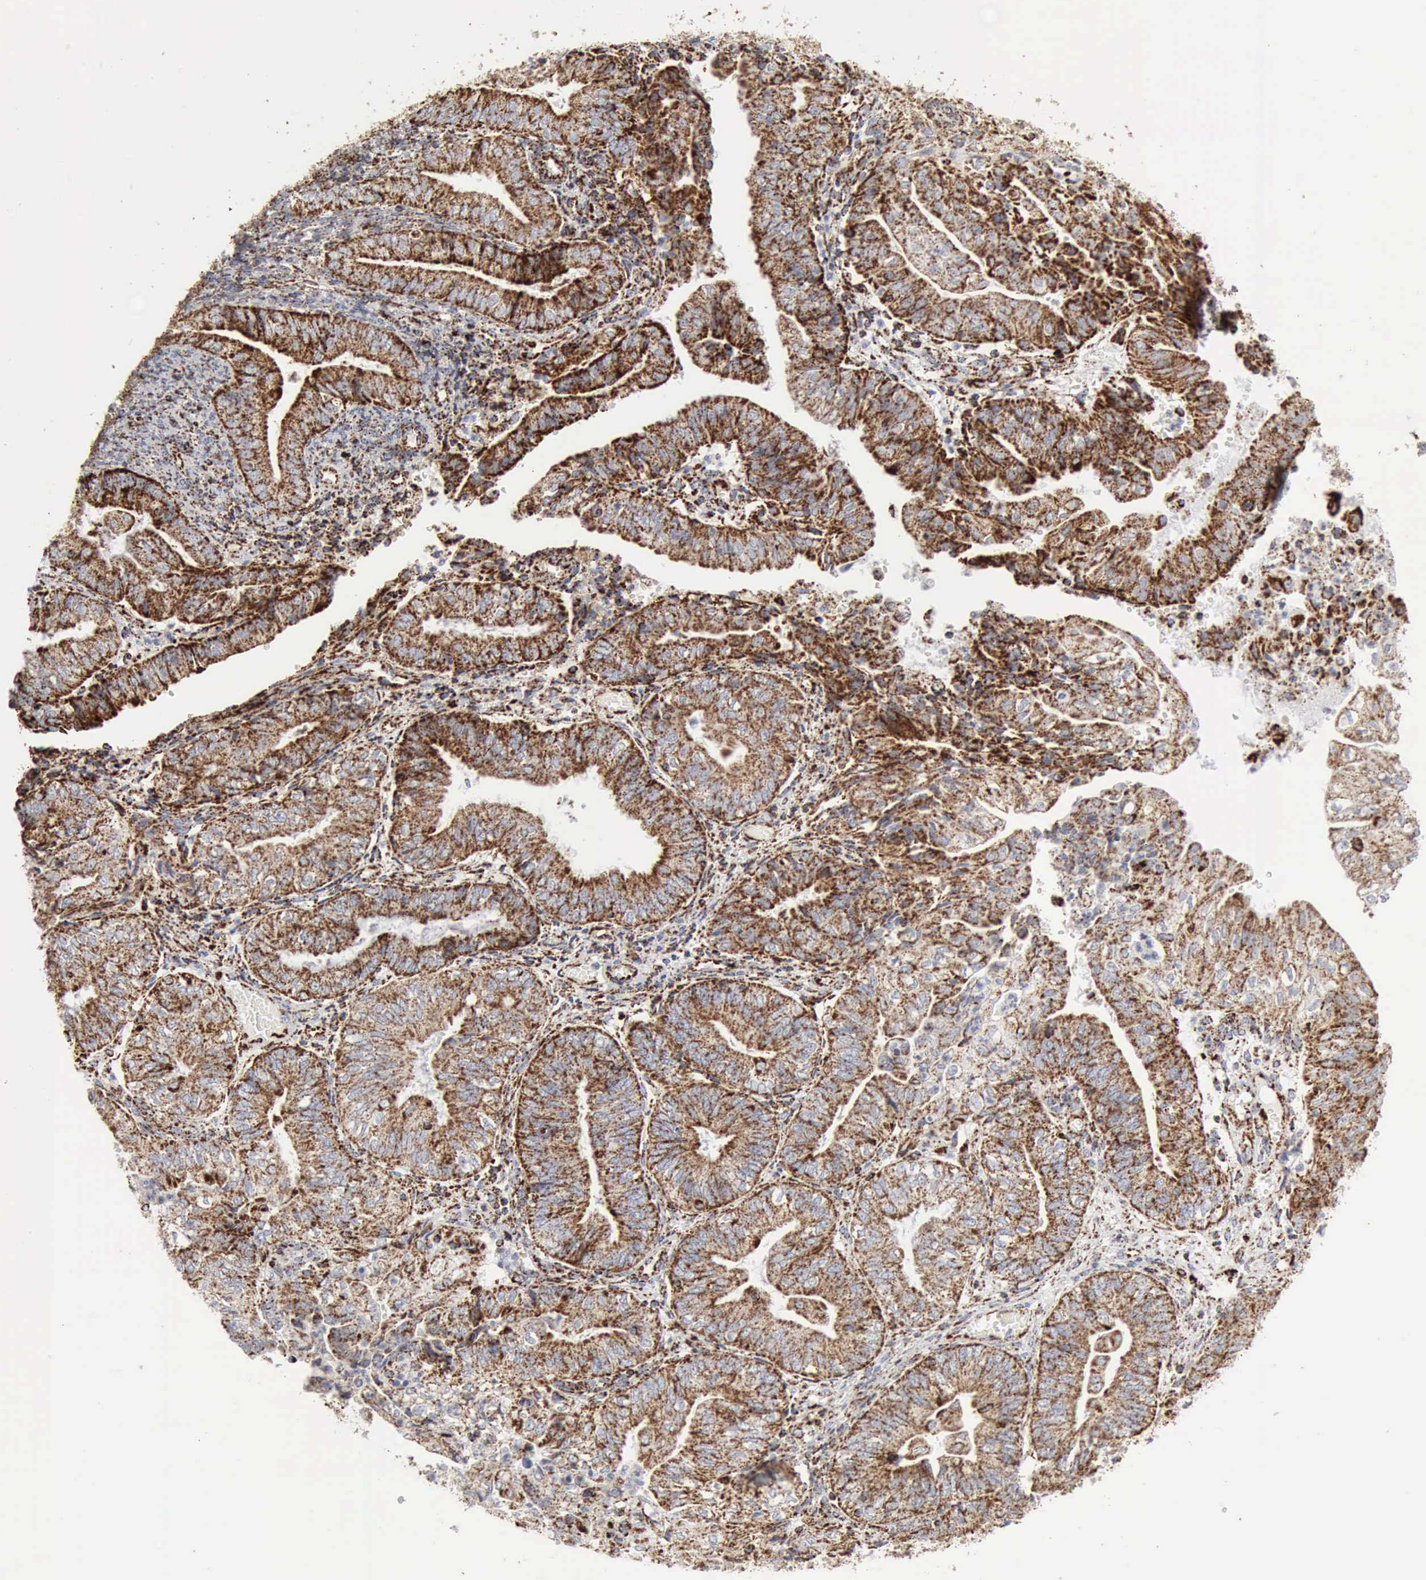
{"staining": {"intensity": "strong", "quantity": ">75%", "location": "cytoplasmic/membranous"}, "tissue": "endometrial cancer", "cell_type": "Tumor cells", "image_type": "cancer", "snomed": [{"axis": "morphology", "description": "Adenocarcinoma, NOS"}, {"axis": "topography", "description": "Endometrium"}], "caption": "Immunohistochemical staining of human adenocarcinoma (endometrial) reveals strong cytoplasmic/membranous protein expression in about >75% of tumor cells. (Brightfield microscopy of DAB IHC at high magnification).", "gene": "ACO2", "patient": {"sex": "female", "age": 55}}